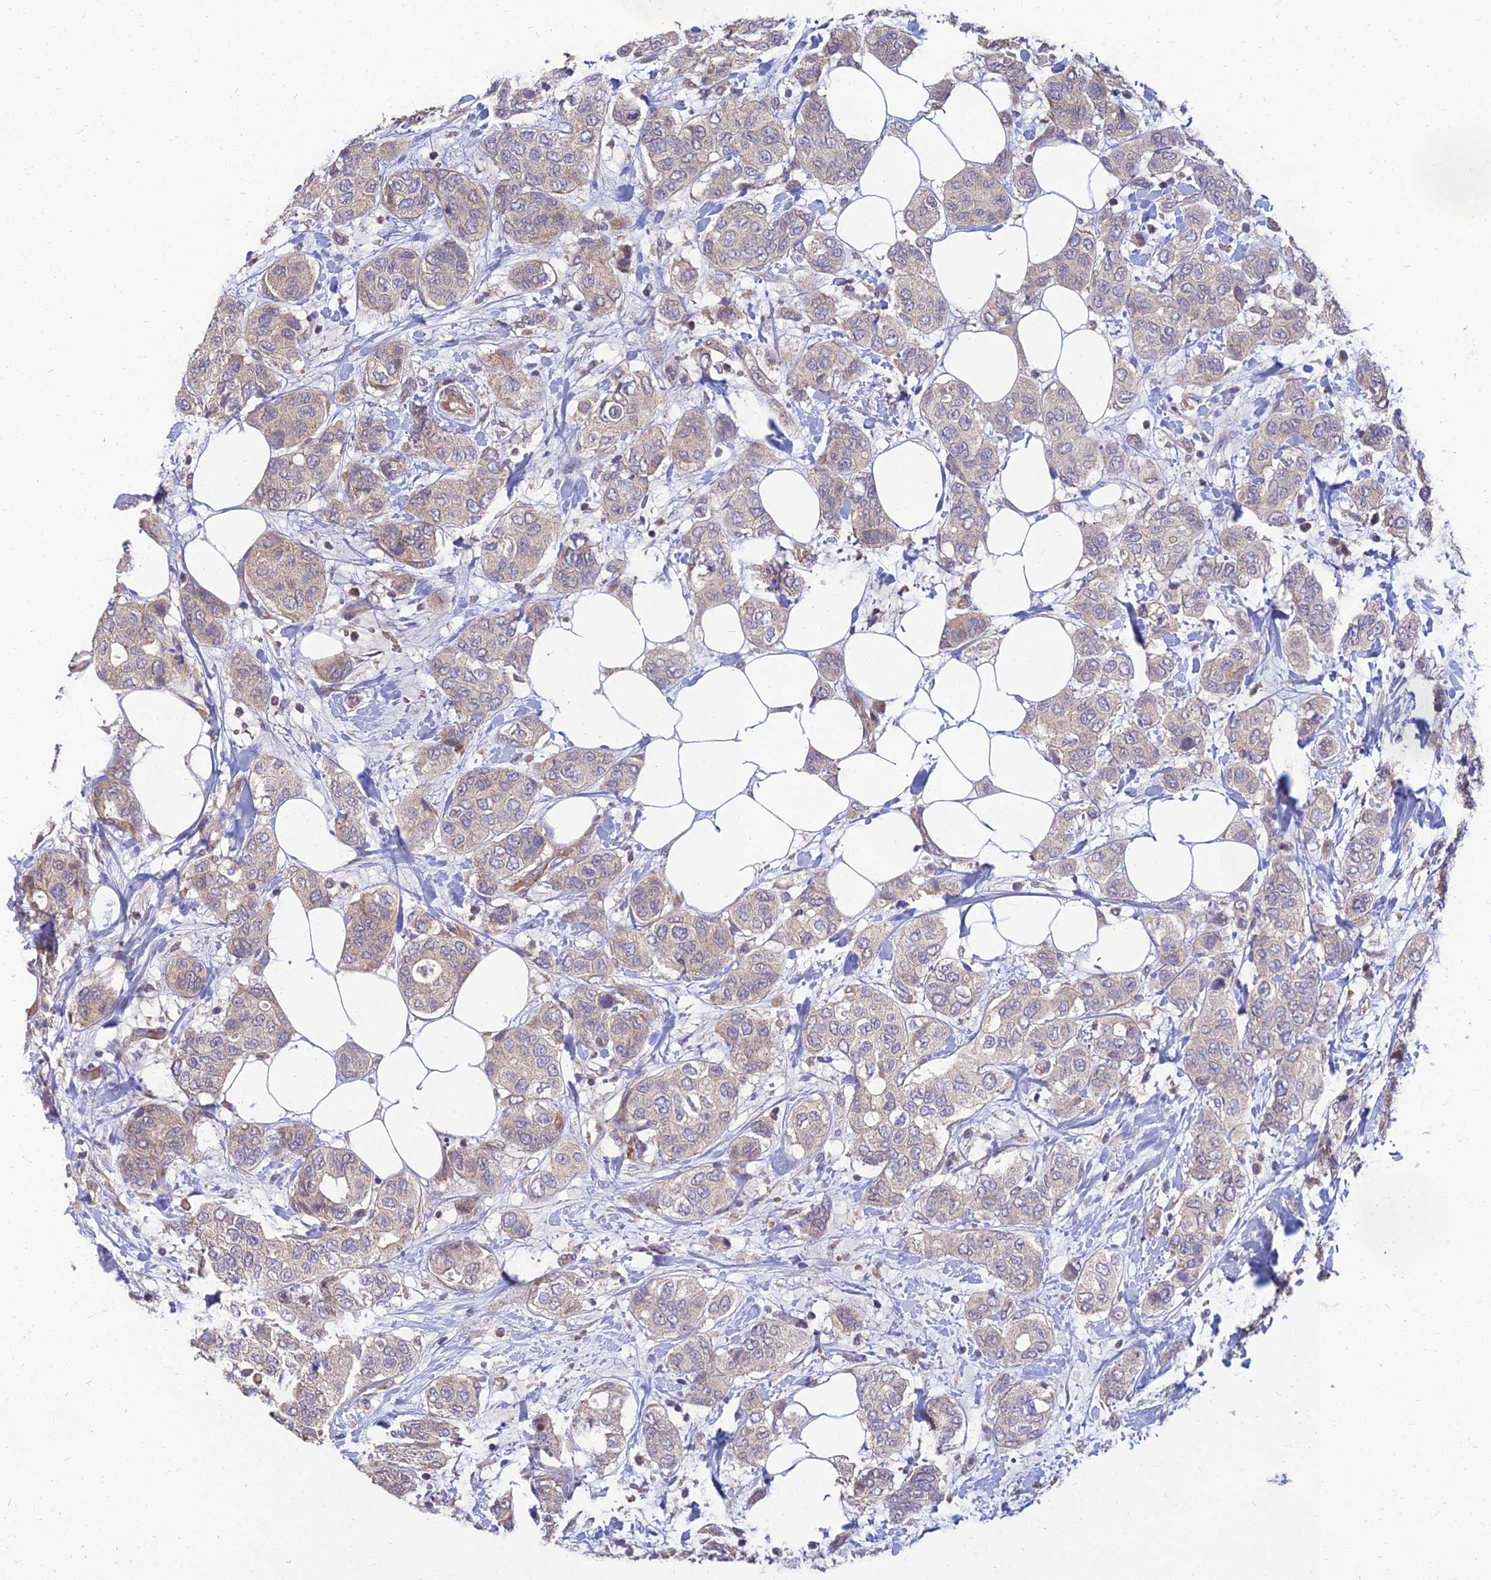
{"staining": {"intensity": "negative", "quantity": "none", "location": "none"}, "tissue": "breast cancer", "cell_type": "Tumor cells", "image_type": "cancer", "snomed": [{"axis": "morphology", "description": "Lobular carcinoma"}, {"axis": "topography", "description": "Breast"}], "caption": "IHC micrograph of lobular carcinoma (breast) stained for a protein (brown), which displays no expression in tumor cells.", "gene": "NPY", "patient": {"sex": "female", "age": 51}}